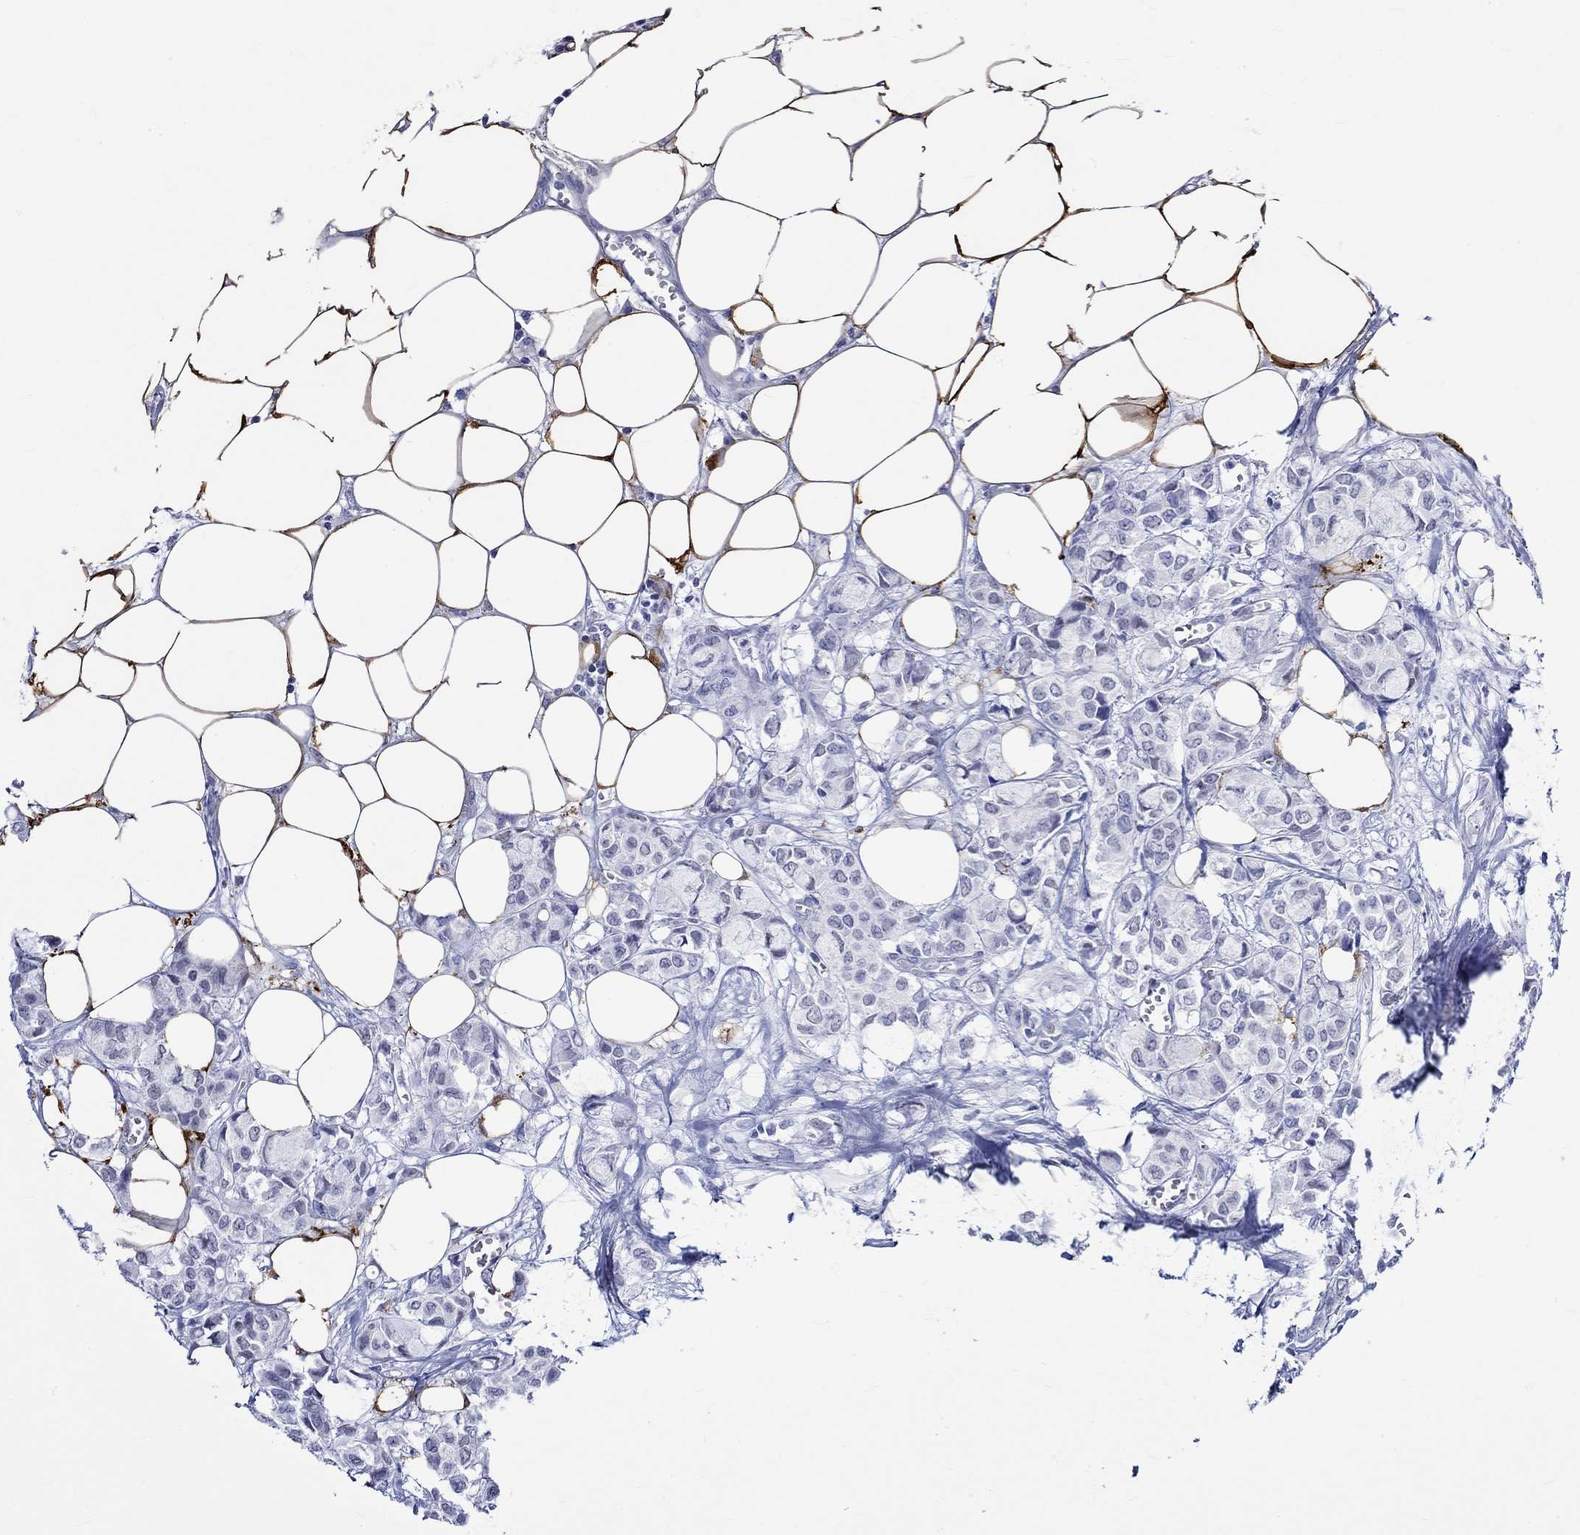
{"staining": {"intensity": "negative", "quantity": "none", "location": "none"}, "tissue": "breast cancer", "cell_type": "Tumor cells", "image_type": "cancer", "snomed": [{"axis": "morphology", "description": "Duct carcinoma"}, {"axis": "topography", "description": "Breast"}], "caption": "Immunohistochemistry image of neoplastic tissue: human intraductal carcinoma (breast) stained with DAB displays no significant protein staining in tumor cells.", "gene": "CRYAB", "patient": {"sex": "female", "age": 85}}